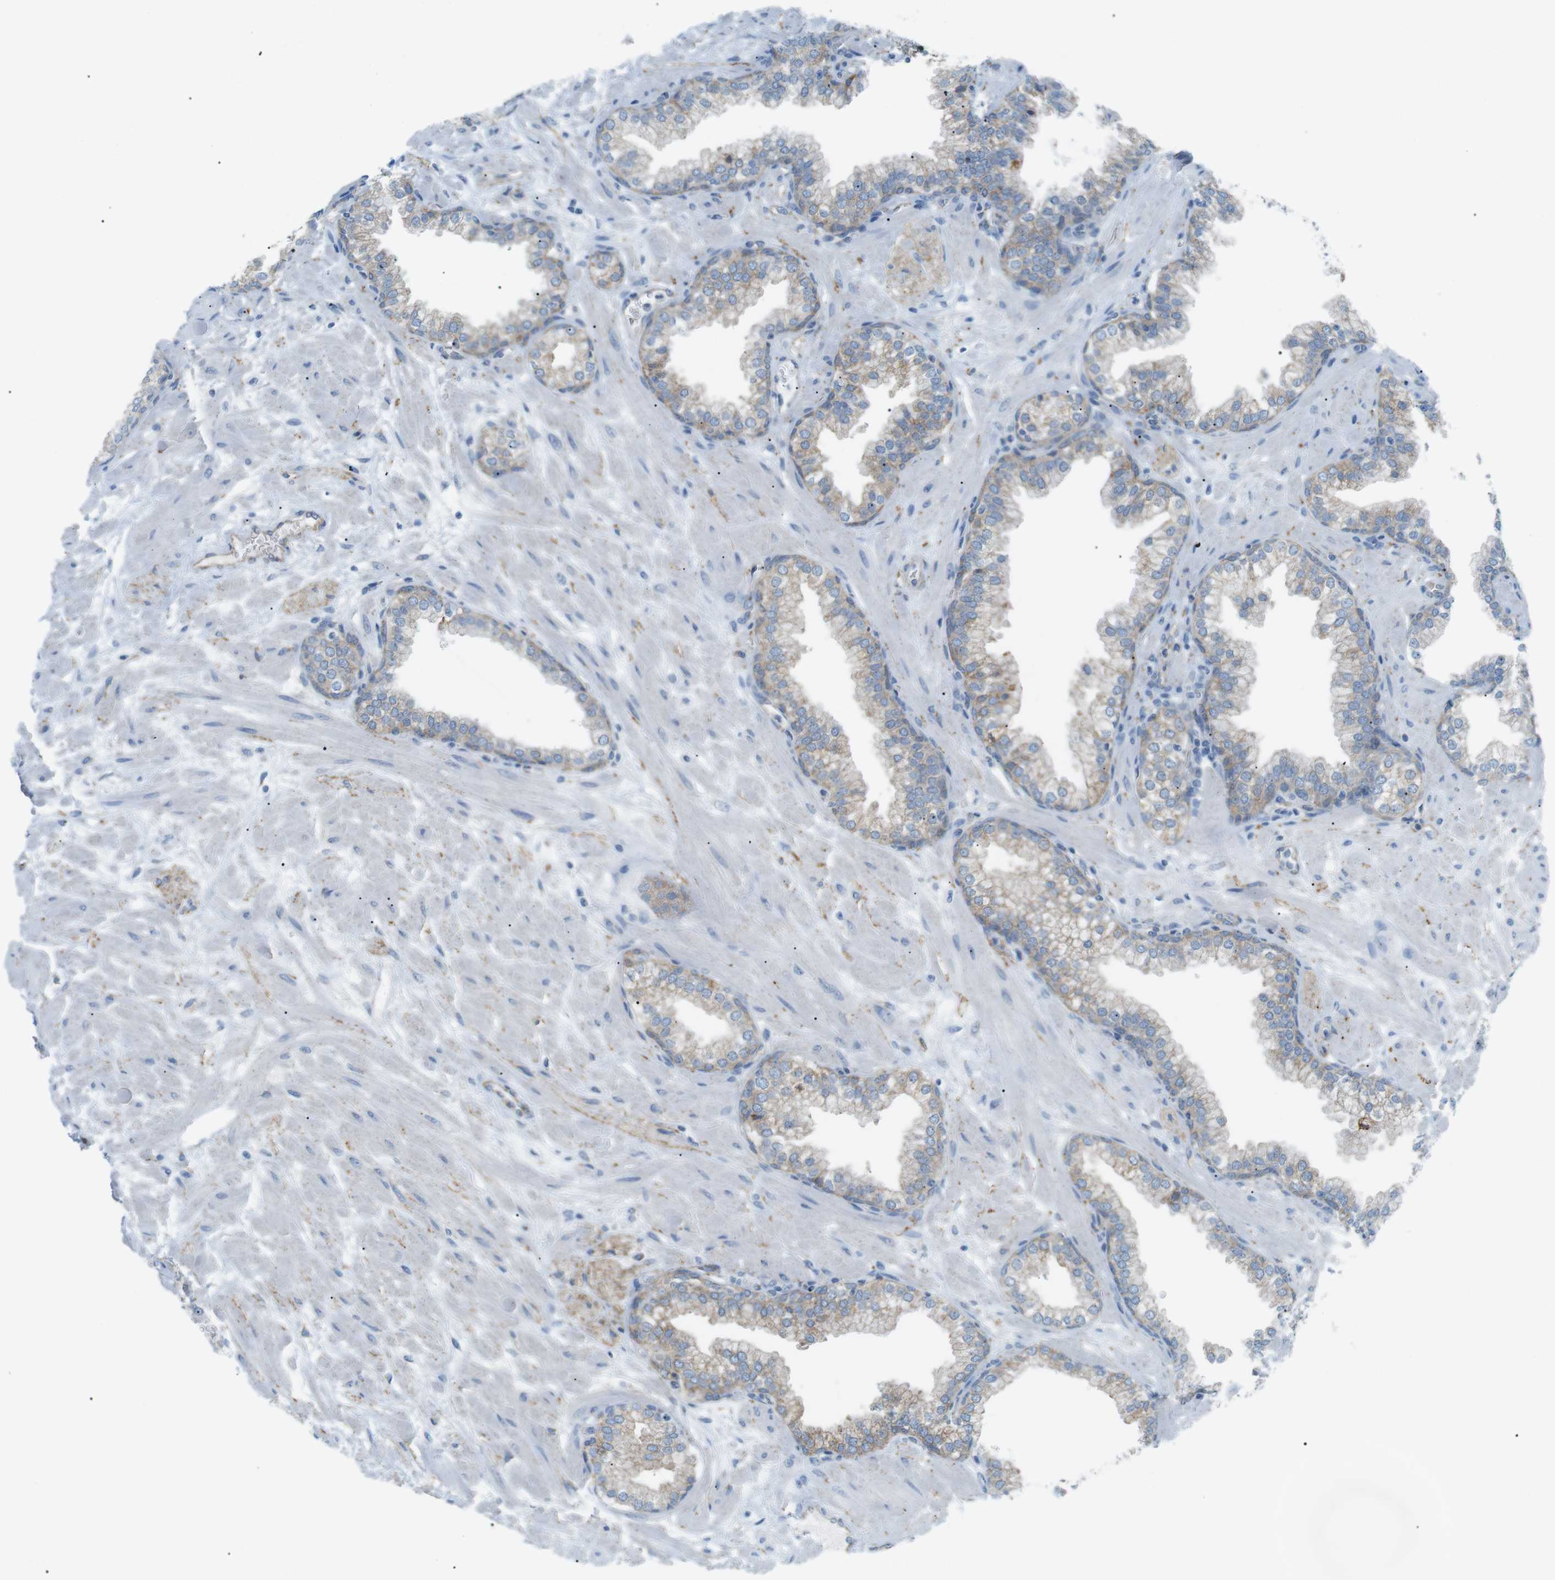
{"staining": {"intensity": "moderate", "quantity": "25%-75%", "location": "cytoplasmic/membranous"}, "tissue": "prostate", "cell_type": "Glandular cells", "image_type": "normal", "snomed": [{"axis": "morphology", "description": "Normal tissue, NOS"}, {"axis": "morphology", "description": "Urothelial carcinoma, Low grade"}, {"axis": "topography", "description": "Urinary bladder"}, {"axis": "topography", "description": "Prostate"}], "caption": "Immunohistochemistry (IHC) of benign prostate shows medium levels of moderate cytoplasmic/membranous expression in approximately 25%-75% of glandular cells. The staining was performed using DAB, with brown indicating positive protein expression. Nuclei are stained blue with hematoxylin.", "gene": "VAMP1", "patient": {"sex": "male", "age": 60}}